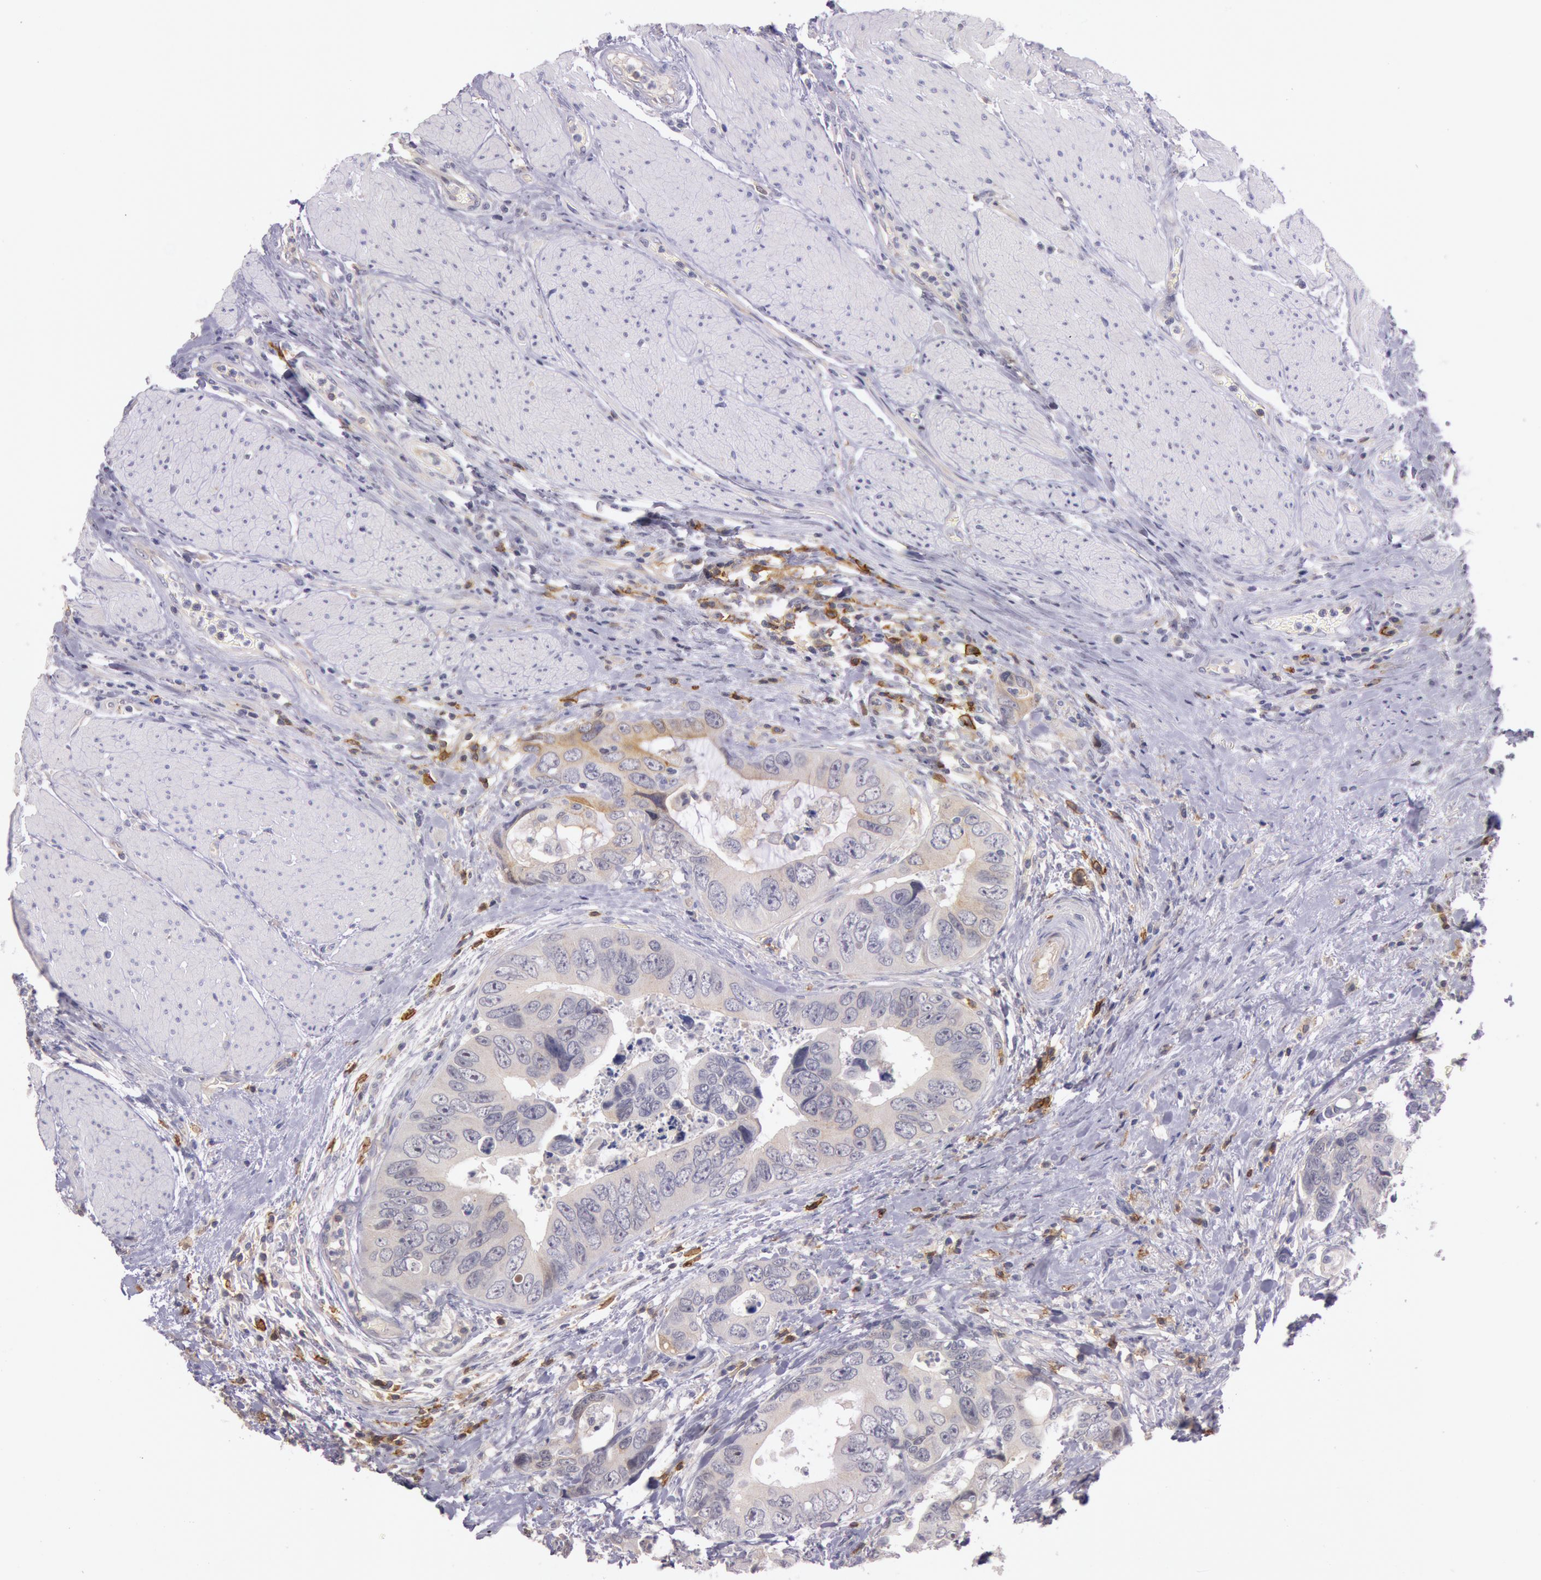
{"staining": {"intensity": "weak", "quantity": "25%-75%", "location": "cytoplasmic/membranous"}, "tissue": "colorectal cancer", "cell_type": "Tumor cells", "image_type": "cancer", "snomed": [{"axis": "morphology", "description": "Adenocarcinoma, NOS"}, {"axis": "topography", "description": "Rectum"}], "caption": "Immunohistochemistry (IHC) histopathology image of human colorectal cancer (adenocarcinoma) stained for a protein (brown), which demonstrates low levels of weak cytoplasmic/membranous staining in about 25%-75% of tumor cells.", "gene": "TRIB2", "patient": {"sex": "female", "age": 67}}